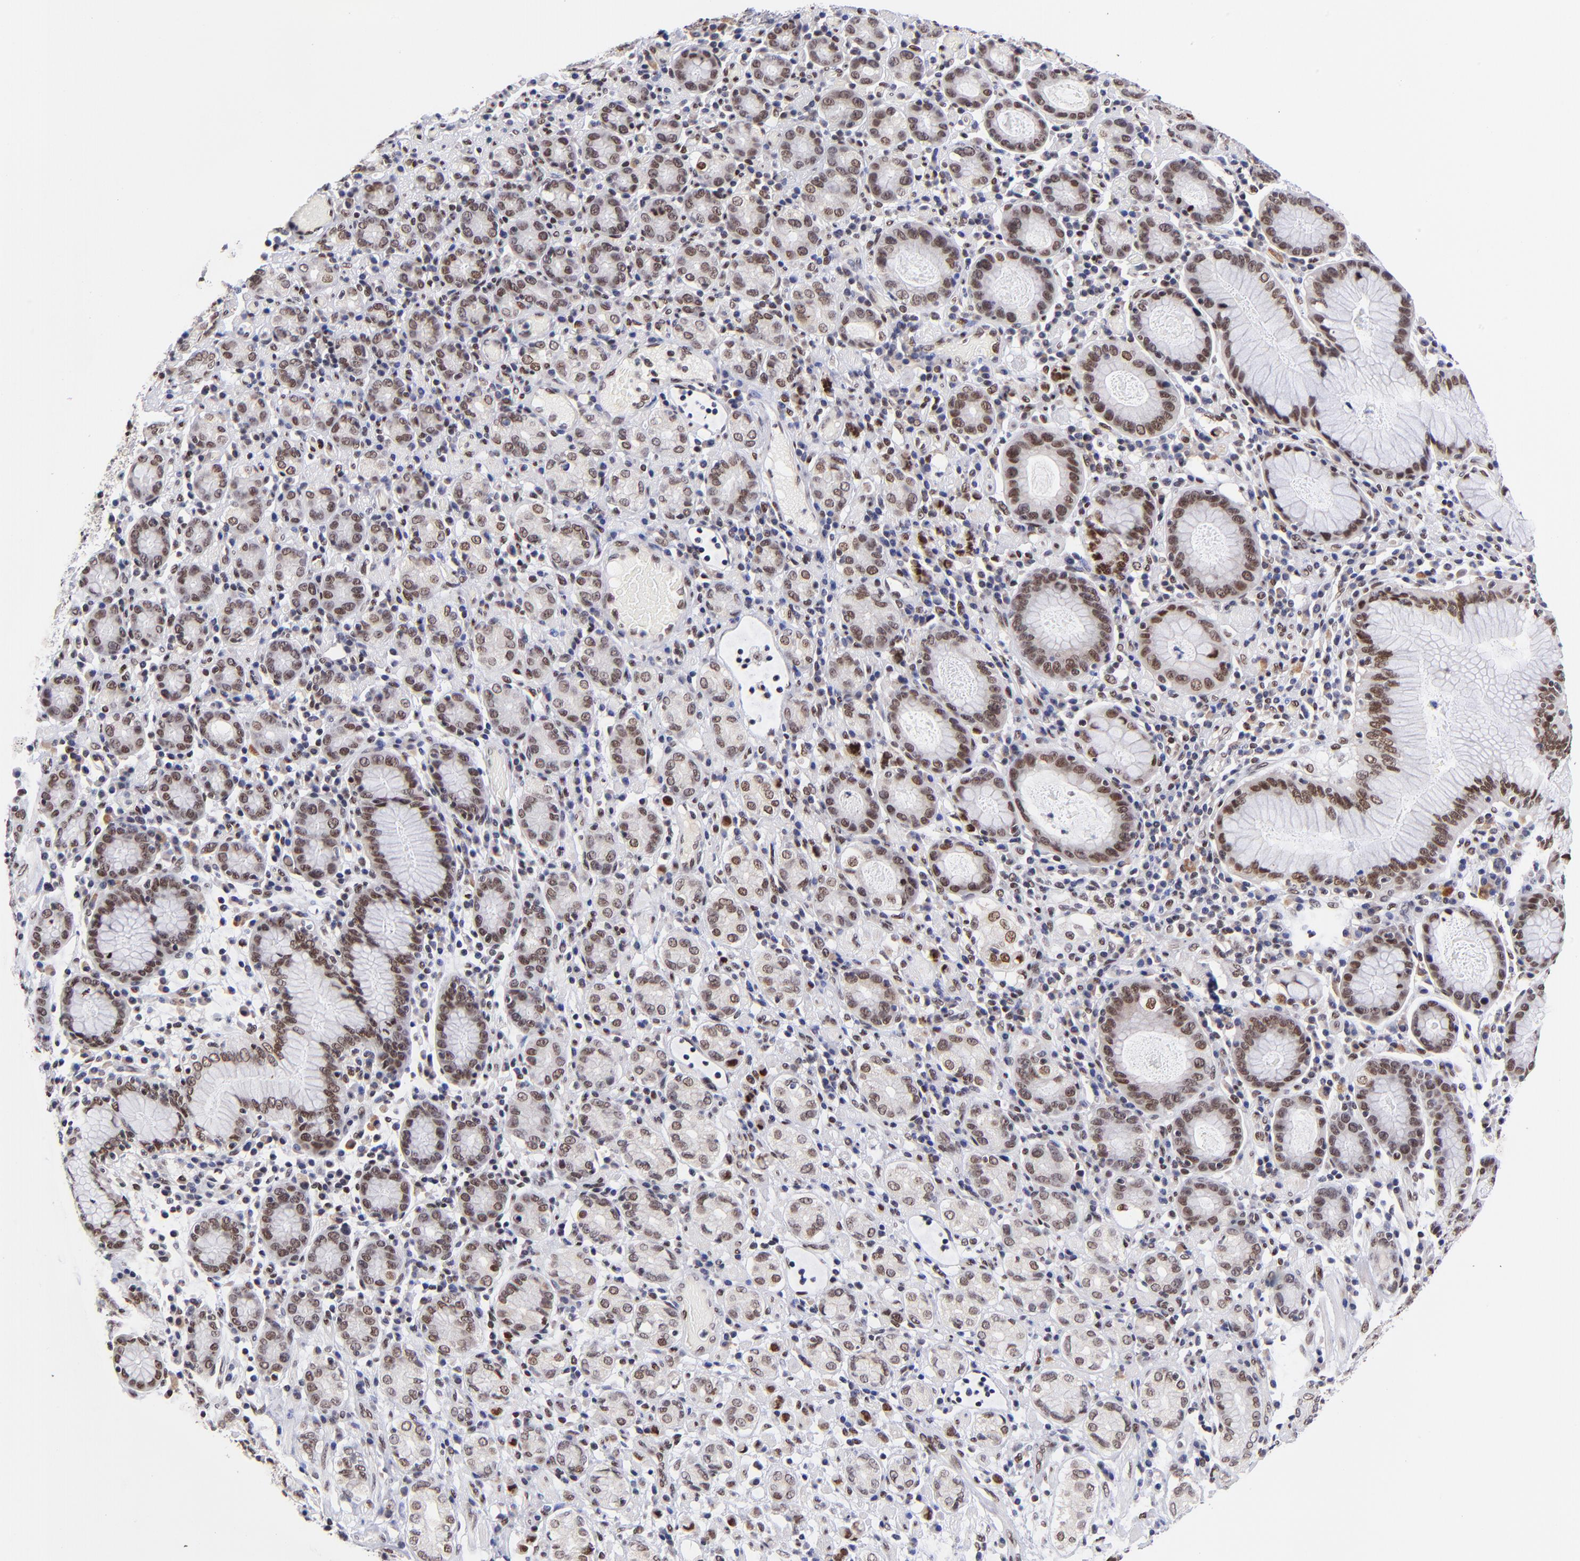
{"staining": {"intensity": "moderate", "quantity": ">75%", "location": "nuclear"}, "tissue": "stomach cancer", "cell_type": "Tumor cells", "image_type": "cancer", "snomed": [{"axis": "morphology", "description": "Adenocarcinoma, NOS"}, {"axis": "topography", "description": "Stomach, lower"}], "caption": "This photomicrograph exhibits immunohistochemistry (IHC) staining of stomach cancer, with medium moderate nuclear staining in approximately >75% of tumor cells.", "gene": "MIDEAS", "patient": {"sex": "male", "age": 88}}